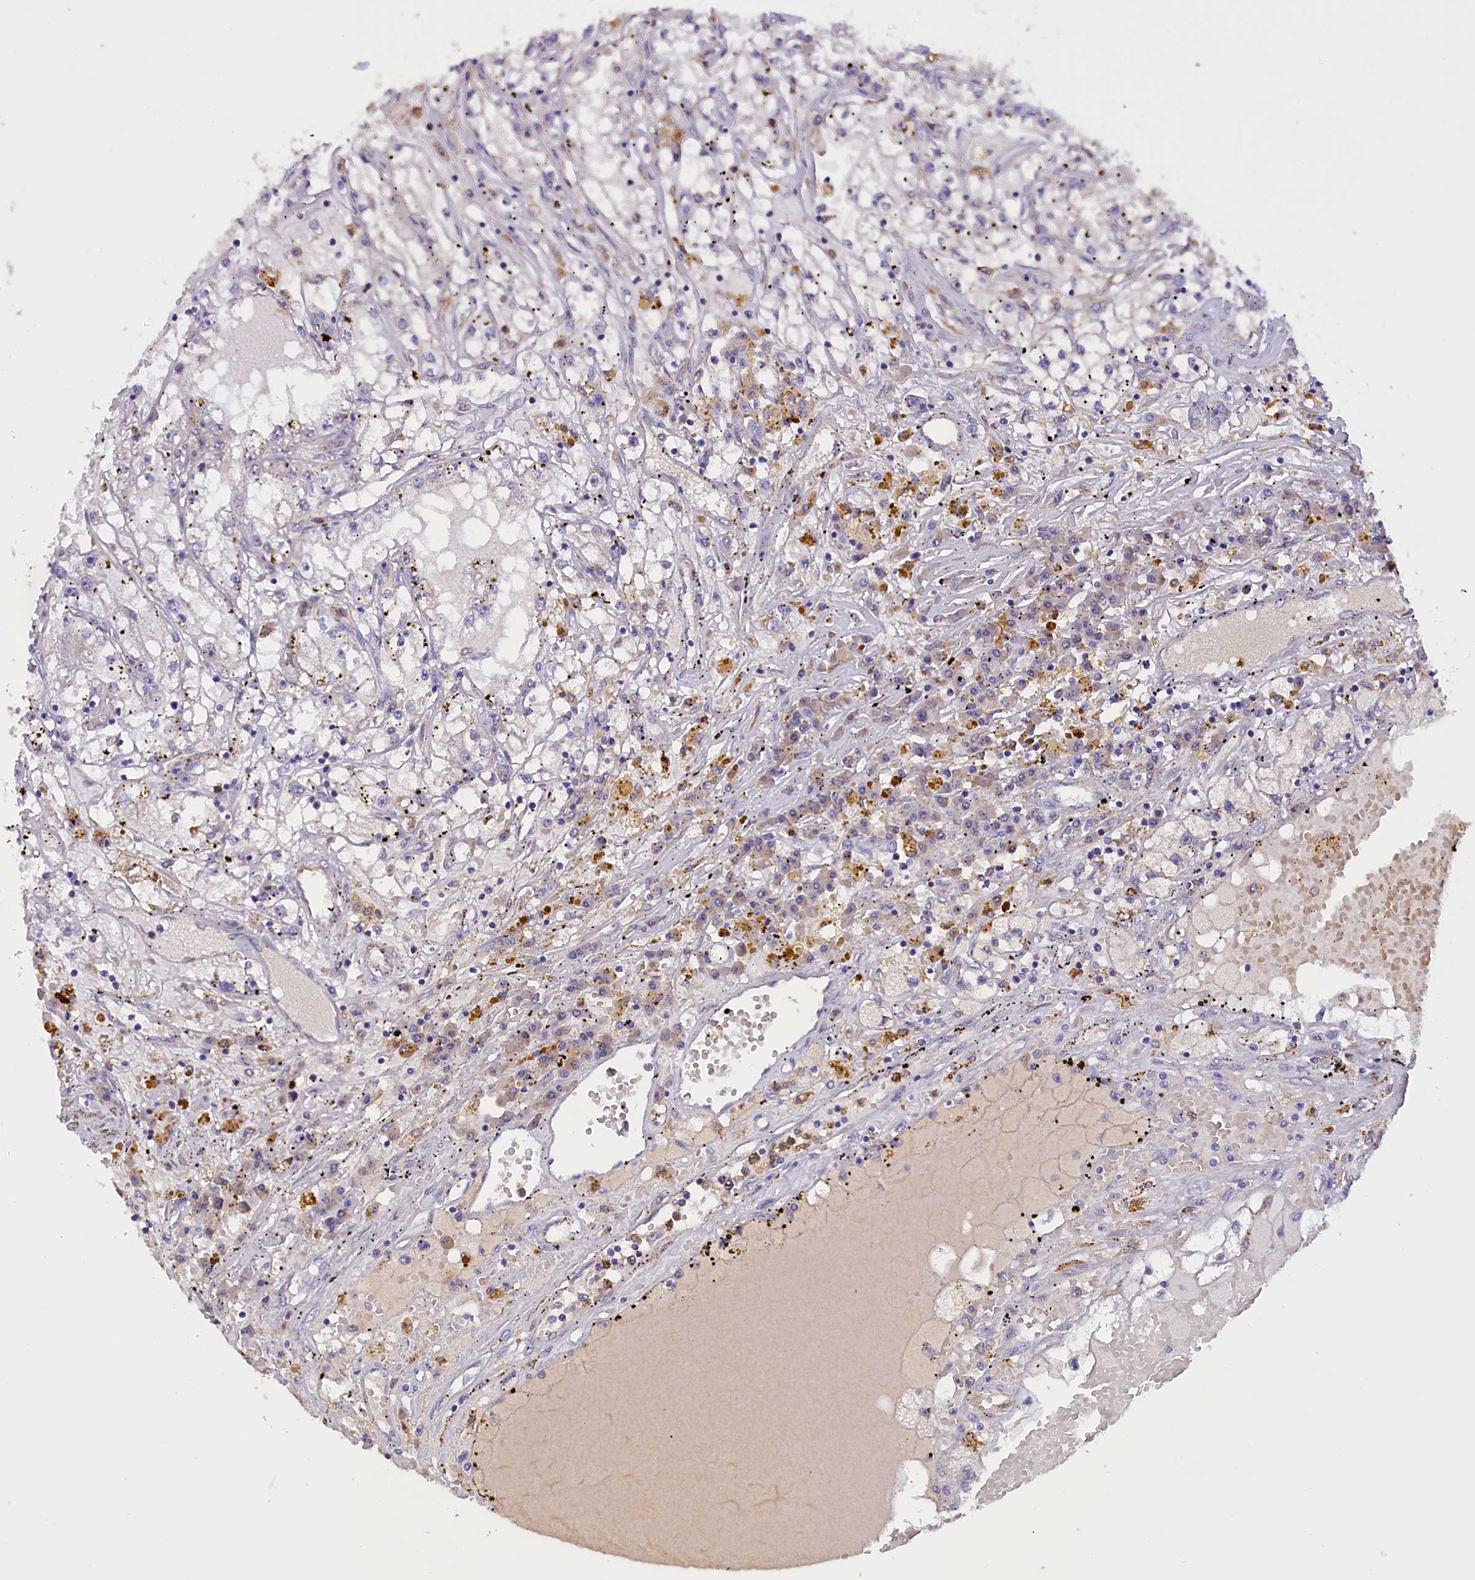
{"staining": {"intensity": "negative", "quantity": "none", "location": "none"}, "tissue": "renal cancer", "cell_type": "Tumor cells", "image_type": "cancer", "snomed": [{"axis": "morphology", "description": "Adenocarcinoma, NOS"}, {"axis": "topography", "description": "Kidney"}], "caption": "DAB immunohistochemical staining of human renal cancer (adenocarcinoma) shows no significant positivity in tumor cells. Nuclei are stained in blue.", "gene": "FAM149B1", "patient": {"sex": "male", "age": 56}}